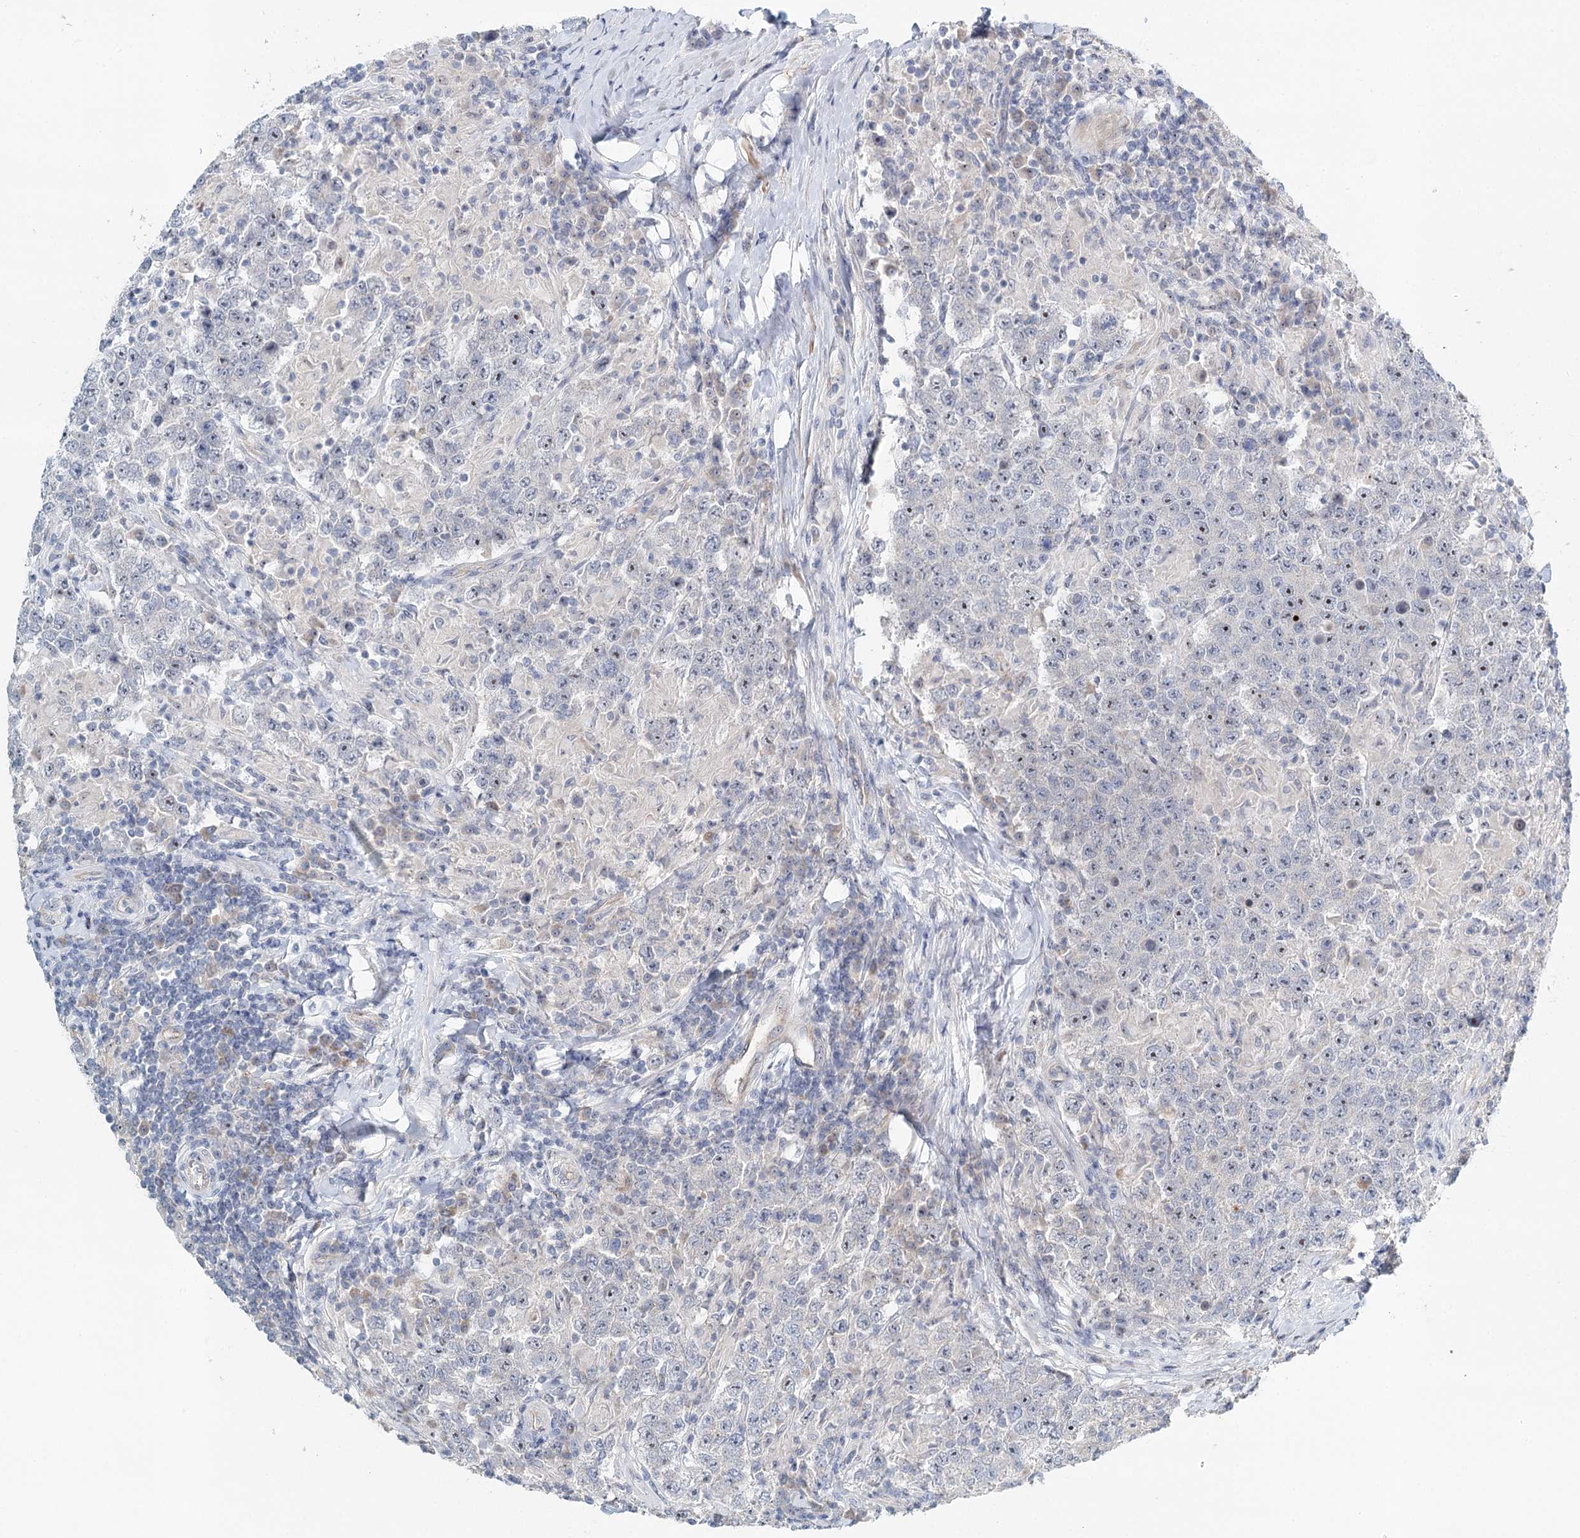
{"staining": {"intensity": "negative", "quantity": "none", "location": "none"}, "tissue": "testis cancer", "cell_type": "Tumor cells", "image_type": "cancer", "snomed": [{"axis": "morphology", "description": "Normal tissue, NOS"}, {"axis": "morphology", "description": "Urothelial carcinoma, High grade"}, {"axis": "morphology", "description": "Seminoma, NOS"}, {"axis": "morphology", "description": "Carcinoma, Embryonal, NOS"}, {"axis": "topography", "description": "Urinary bladder"}, {"axis": "topography", "description": "Testis"}], "caption": "Testis cancer was stained to show a protein in brown. There is no significant positivity in tumor cells.", "gene": "RBM43", "patient": {"sex": "male", "age": 41}}